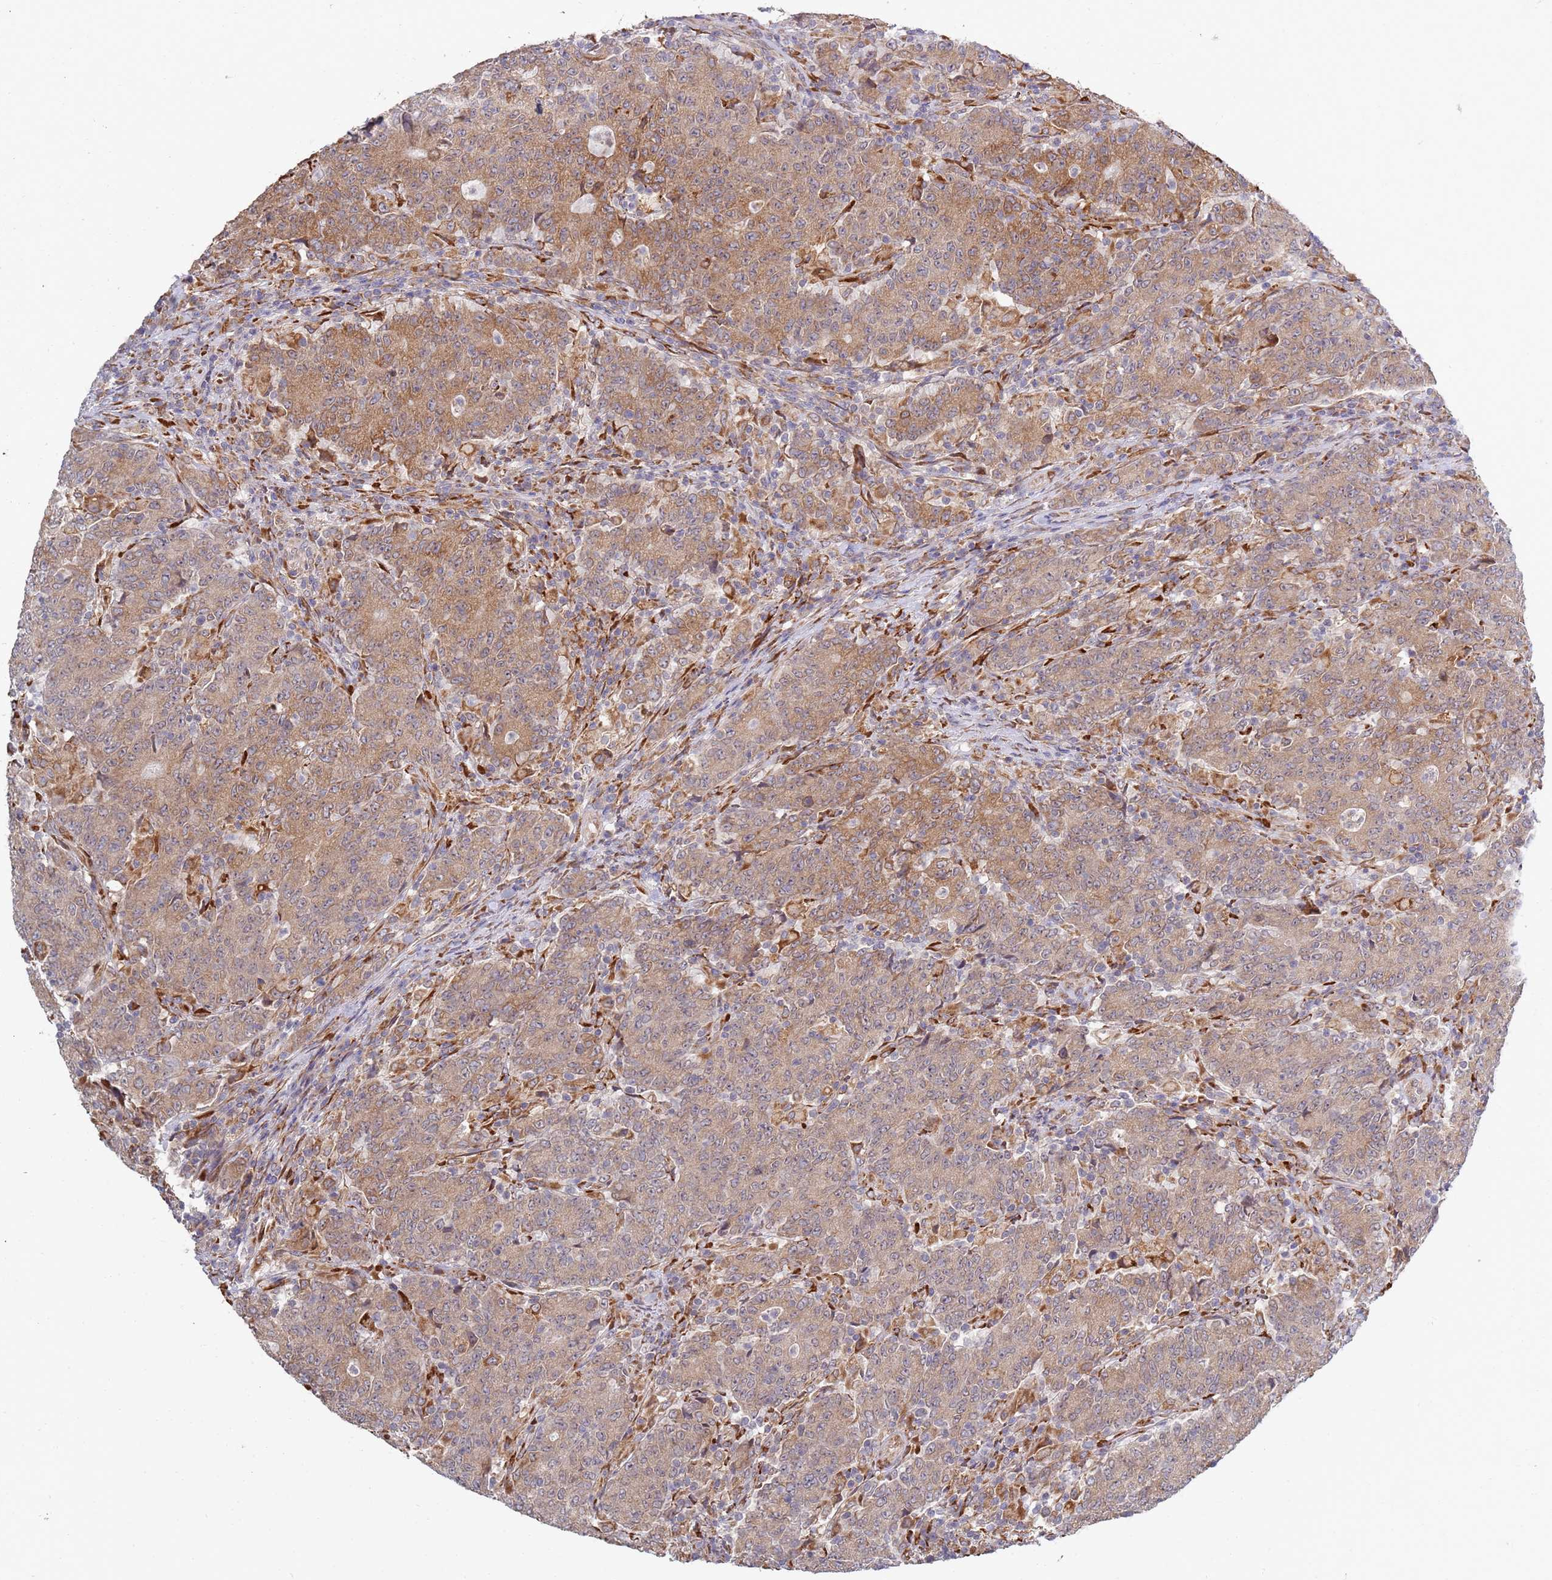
{"staining": {"intensity": "moderate", "quantity": ">75%", "location": "cytoplasmic/membranous"}, "tissue": "colorectal cancer", "cell_type": "Tumor cells", "image_type": "cancer", "snomed": [{"axis": "morphology", "description": "Adenocarcinoma, NOS"}, {"axis": "topography", "description": "Colon"}], "caption": "A medium amount of moderate cytoplasmic/membranous positivity is present in approximately >75% of tumor cells in colorectal cancer tissue.", "gene": "VRK2", "patient": {"sex": "female", "age": 75}}